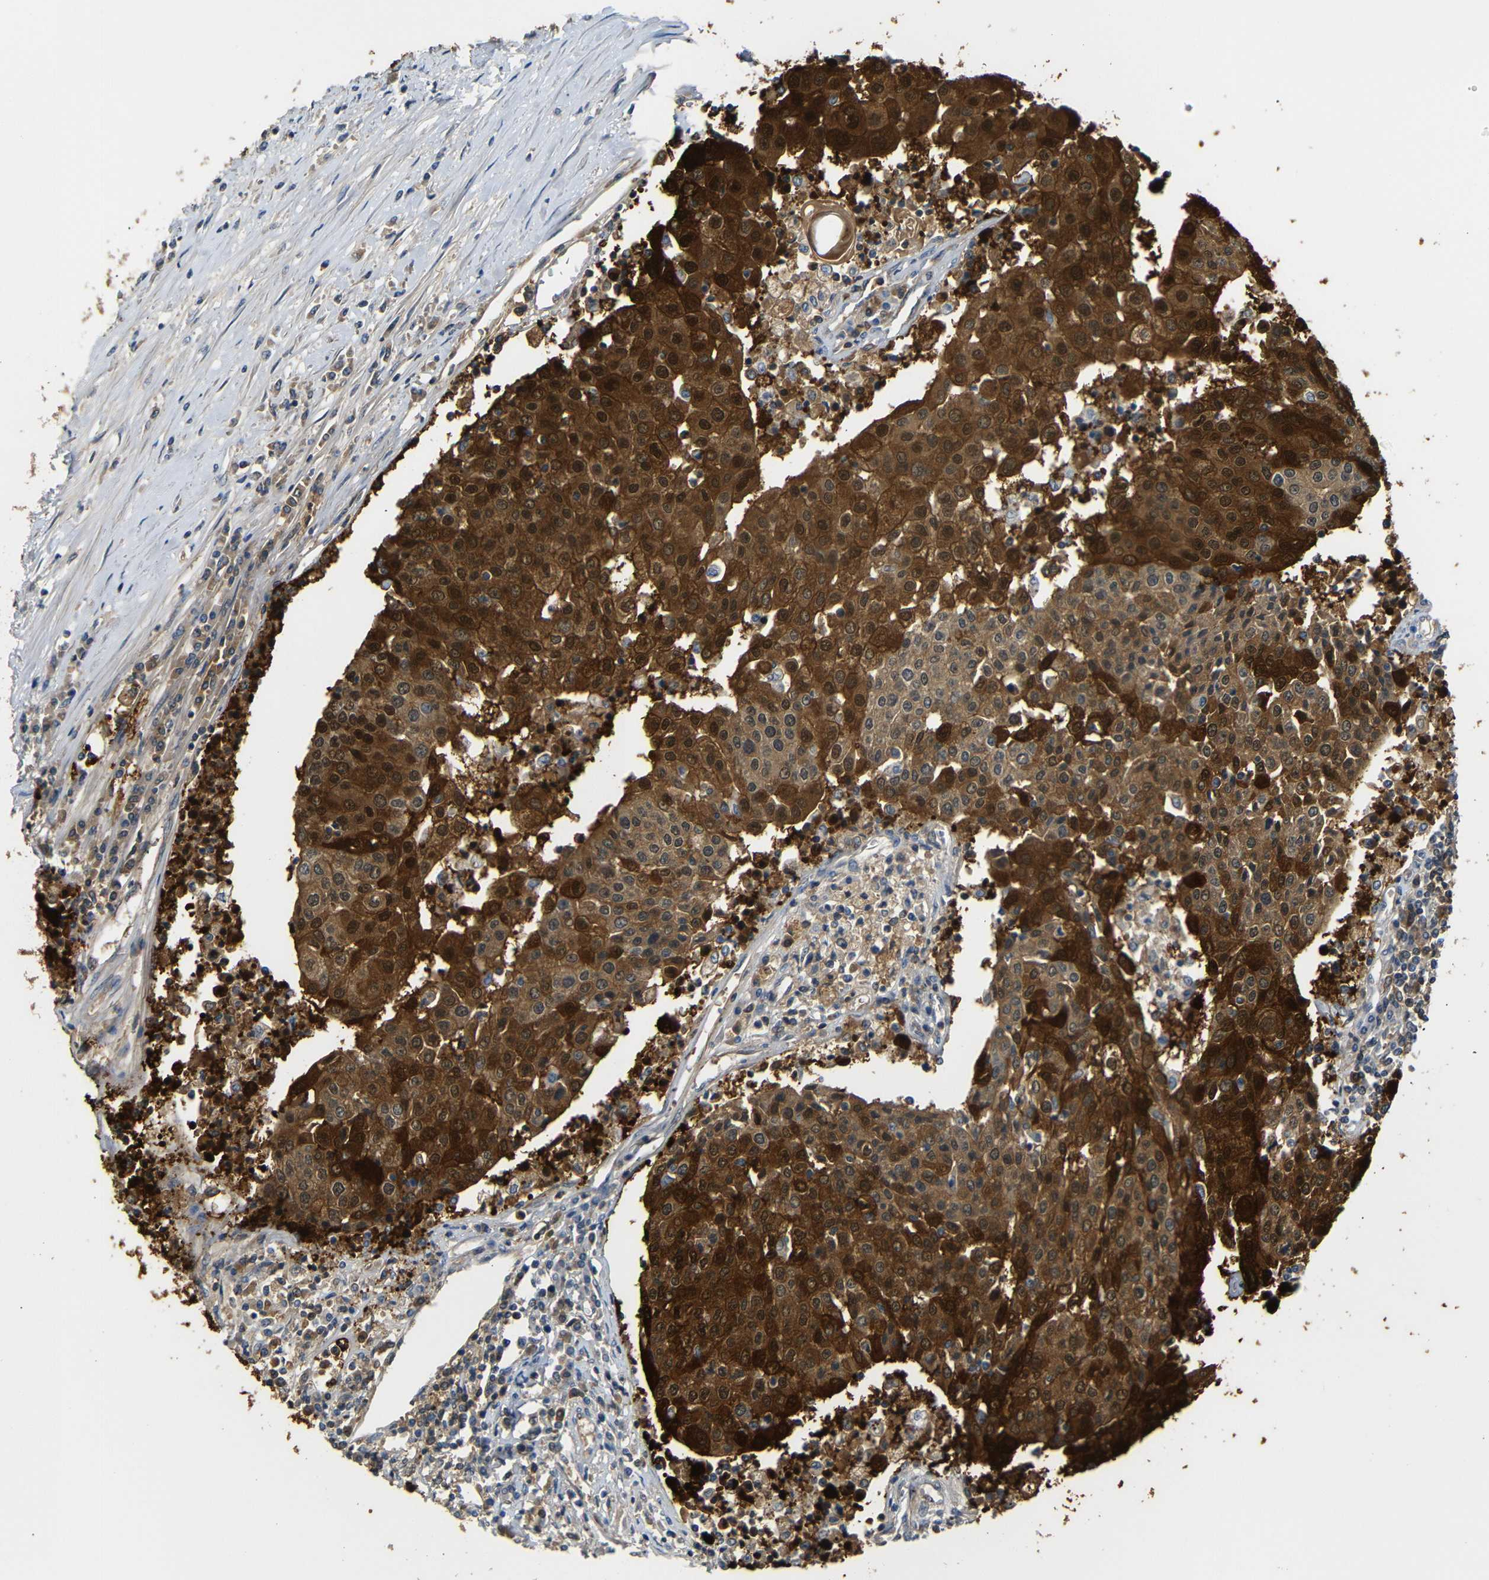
{"staining": {"intensity": "strong", "quantity": ">75%", "location": "cytoplasmic/membranous,nuclear"}, "tissue": "urothelial cancer", "cell_type": "Tumor cells", "image_type": "cancer", "snomed": [{"axis": "morphology", "description": "Urothelial carcinoma, High grade"}, {"axis": "topography", "description": "Urinary bladder"}], "caption": "Immunohistochemistry (IHC) of human urothelial carcinoma (high-grade) demonstrates high levels of strong cytoplasmic/membranous and nuclear expression in about >75% of tumor cells. (Brightfield microscopy of DAB IHC at high magnification).", "gene": "SFN", "patient": {"sex": "female", "age": 85}}